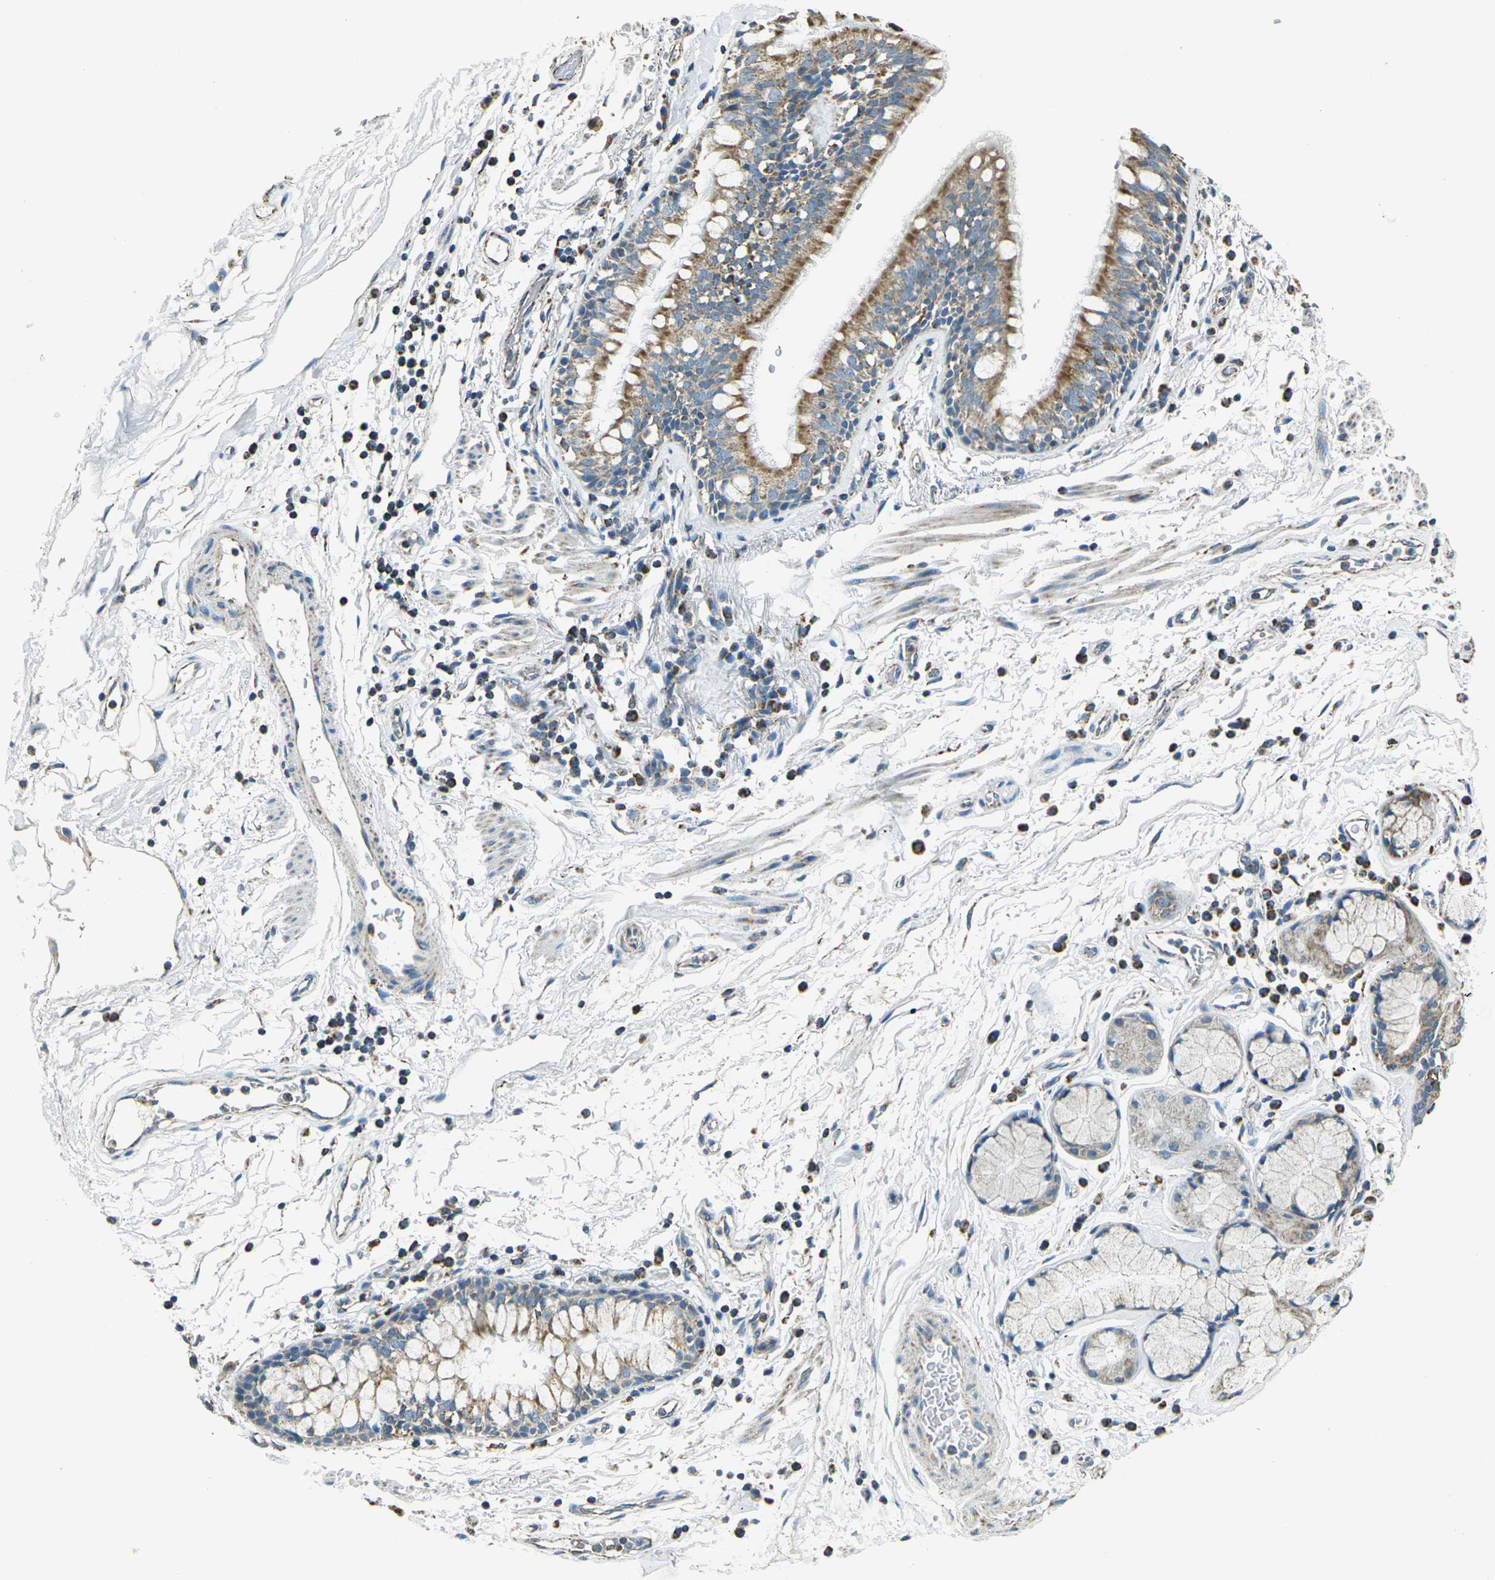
{"staining": {"intensity": "moderate", "quantity": ">75%", "location": "cytoplasmic/membranous"}, "tissue": "bronchus", "cell_type": "Respiratory epithelial cells", "image_type": "normal", "snomed": [{"axis": "morphology", "description": "Normal tissue, NOS"}, {"axis": "morphology", "description": "Inflammation, NOS"}, {"axis": "topography", "description": "Cartilage tissue"}, {"axis": "topography", "description": "Bronchus"}], "caption": "Immunohistochemistry (DAB (3,3'-diaminobenzidine)) staining of unremarkable bronchus displays moderate cytoplasmic/membranous protein staining in about >75% of respiratory epithelial cells. (DAB IHC, brown staining for protein, blue staining for nuclei).", "gene": "IRF3", "patient": {"sex": "male", "age": 77}}